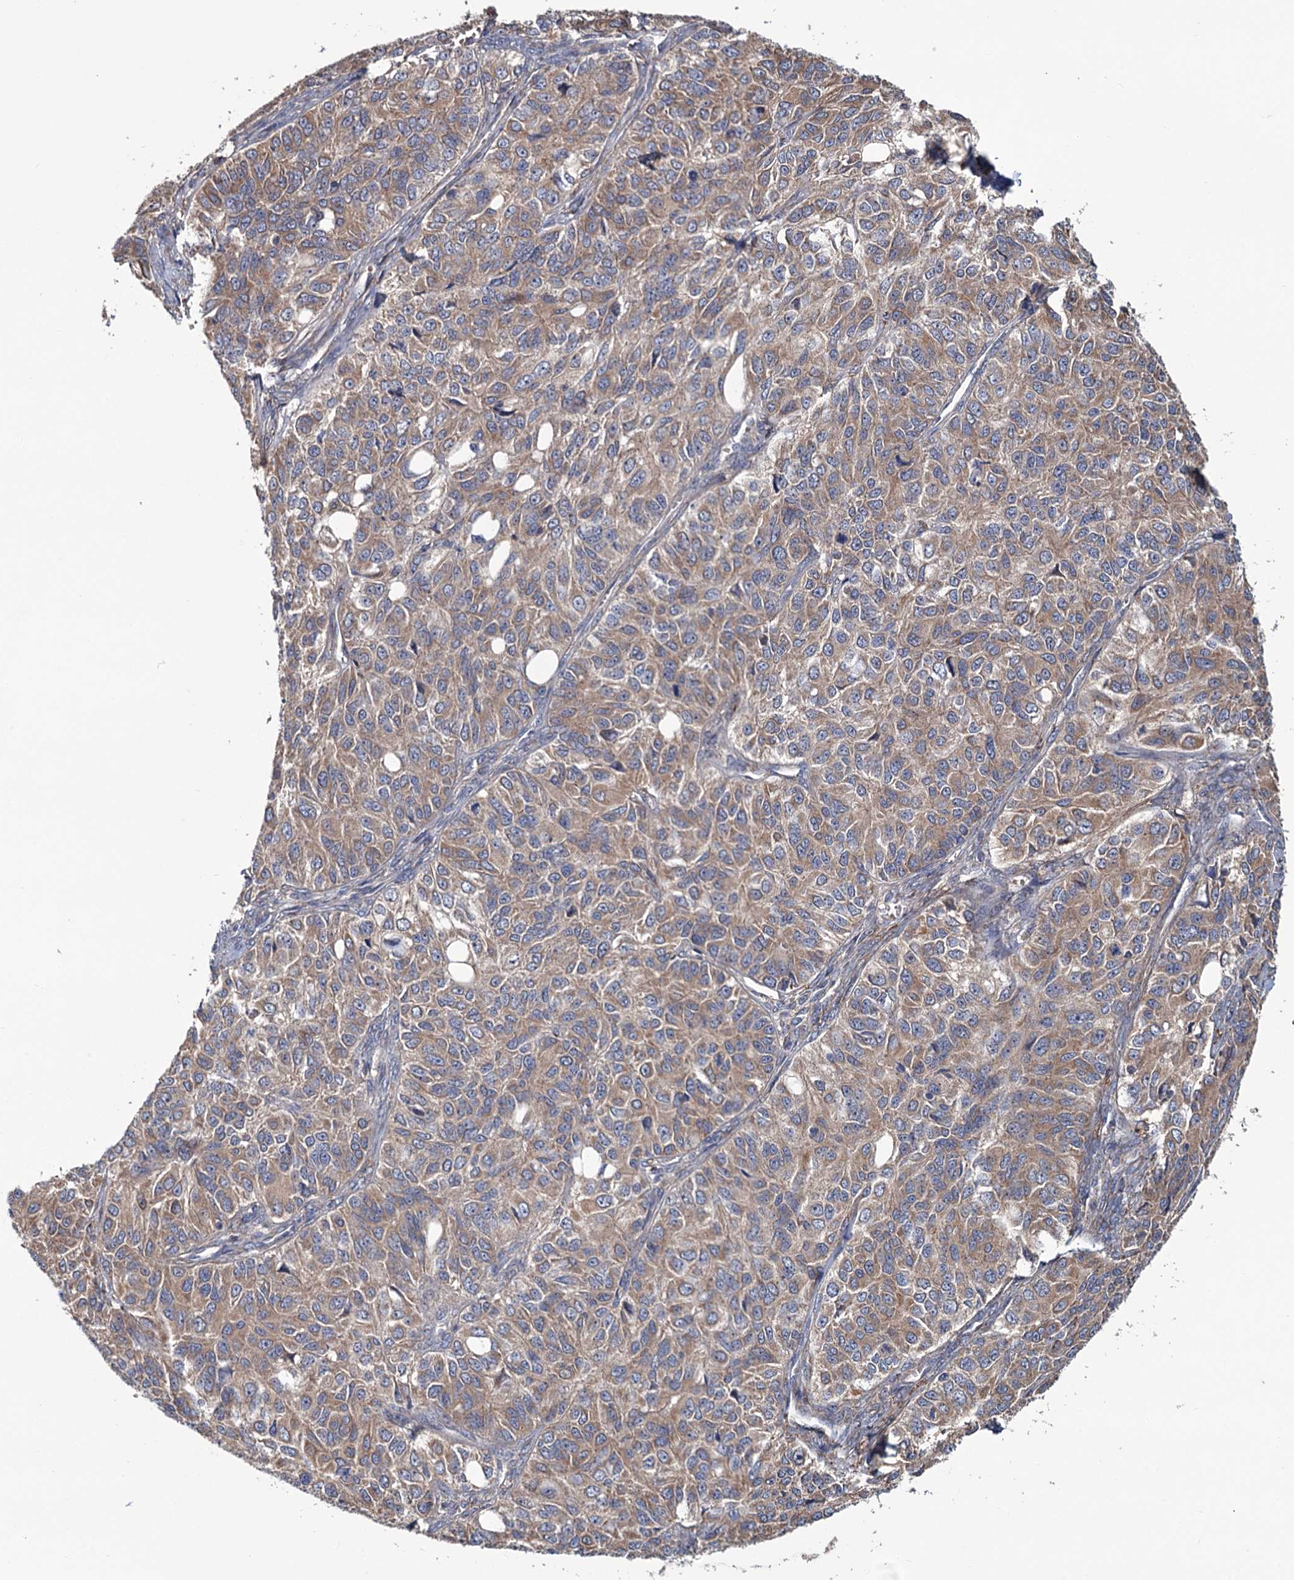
{"staining": {"intensity": "moderate", "quantity": ">75%", "location": "cytoplasmic/membranous"}, "tissue": "ovarian cancer", "cell_type": "Tumor cells", "image_type": "cancer", "snomed": [{"axis": "morphology", "description": "Carcinoma, endometroid"}, {"axis": "topography", "description": "Ovary"}], "caption": "IHC micrograph of neoplastic tissue: ovarian cancer stained using immunohistochemistry shows medium levels of moderate protein expression localized specifically in the cytoplasmic/membranous of tumor cells, appearing as a cytoplasmic/membranous brown color.", "gene": "MTRR", "patient": {"sex": "female", "age": 51}}